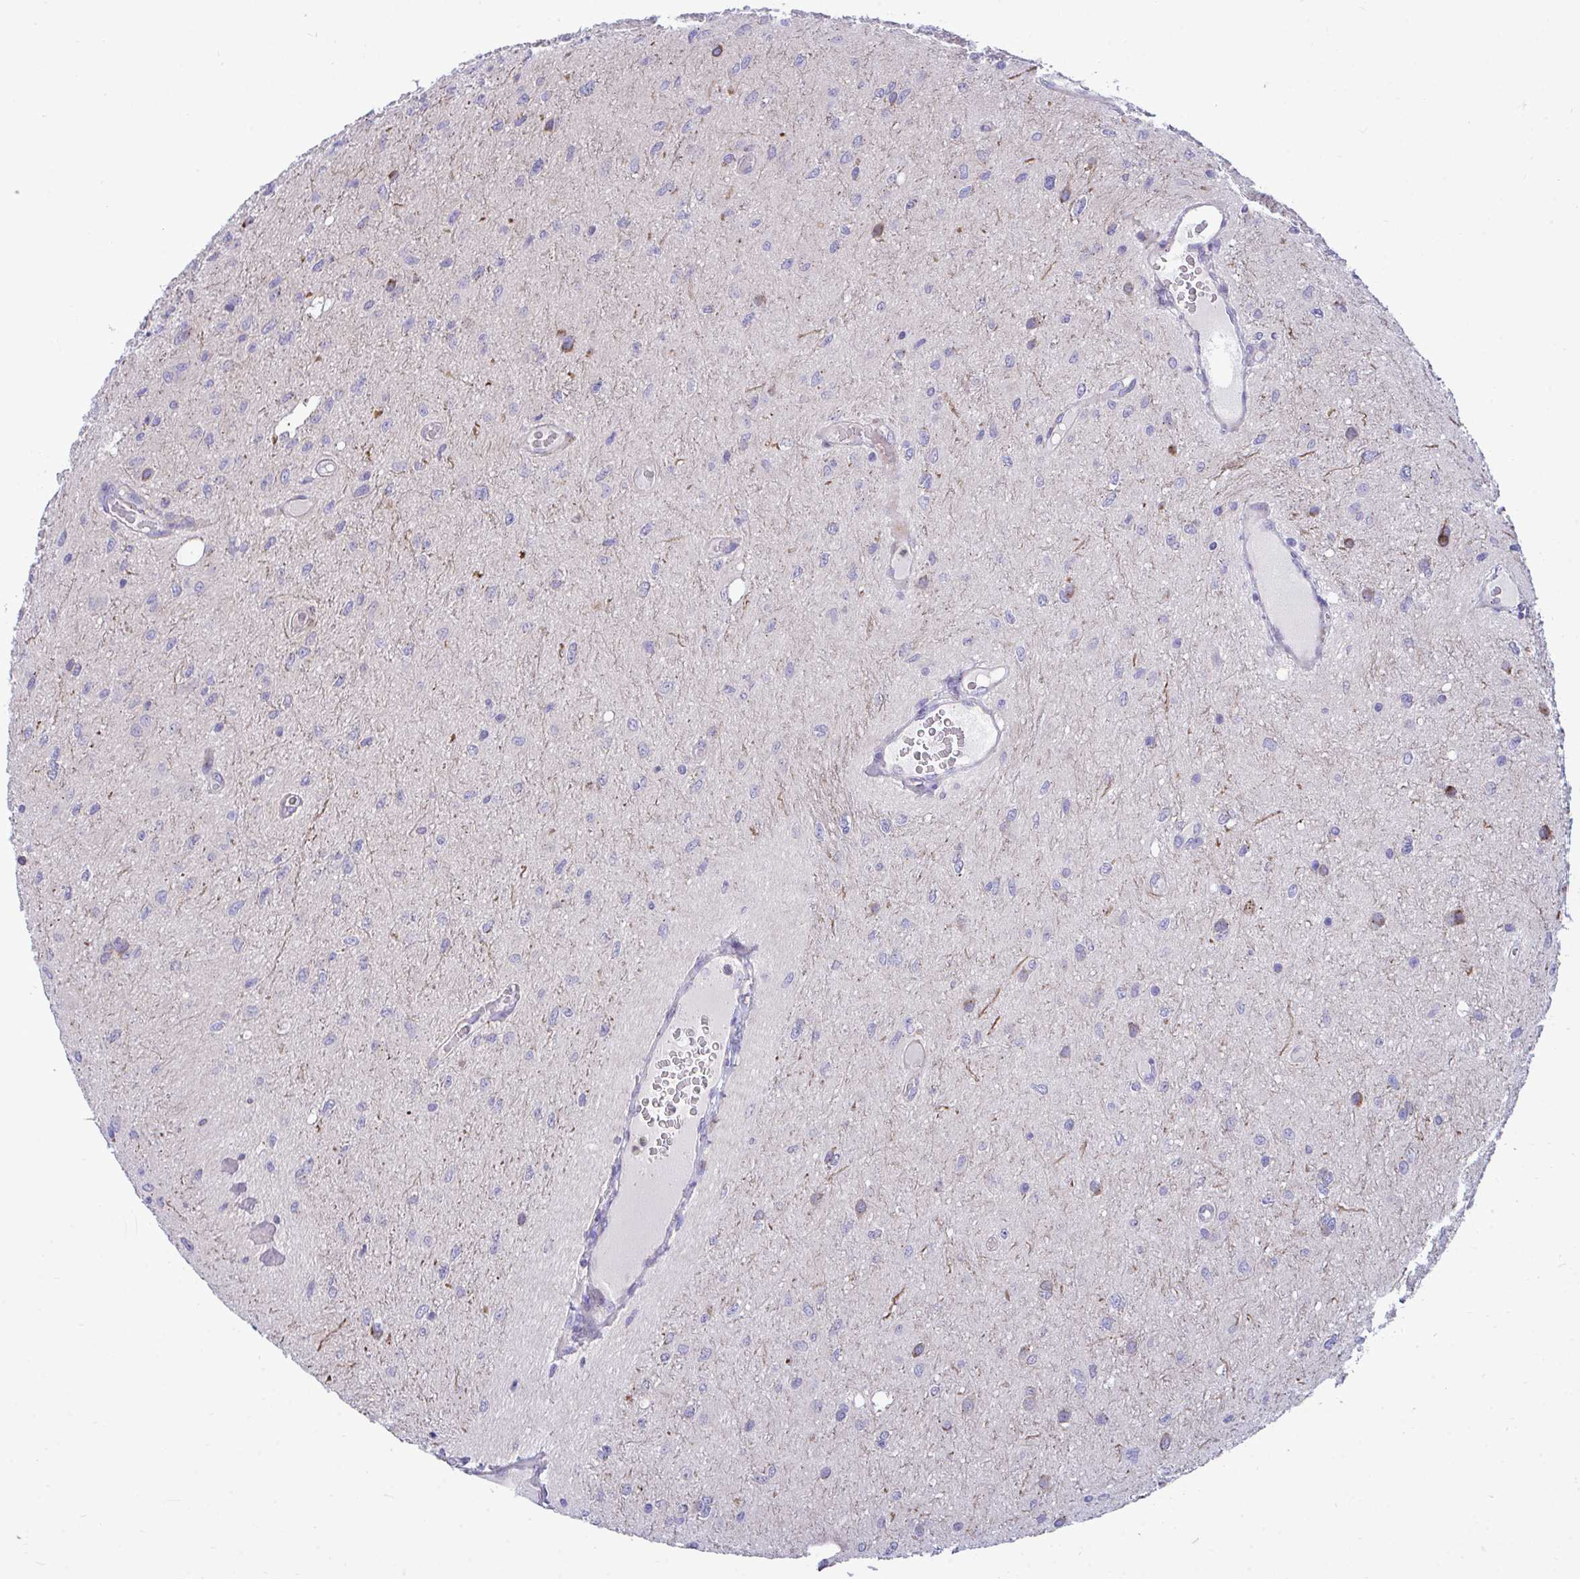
{"staining": {"intensity": "negative", "quantity": "none", "location": "none"}, "tissue": "glioma", "cell_type": "Tumor cells", "image_type": "cancer", "snomed": [{"axis": "morphology", "description": "Glioma, malignant, Low grade"}, {"axis": "topography", "description": "Cerebellum"}], "caption": "Immunohistochemistry of glioma displays no expression in tumor cells.", "gene": "MRPS16", "patient": {"sex": "female", "age": 5}}